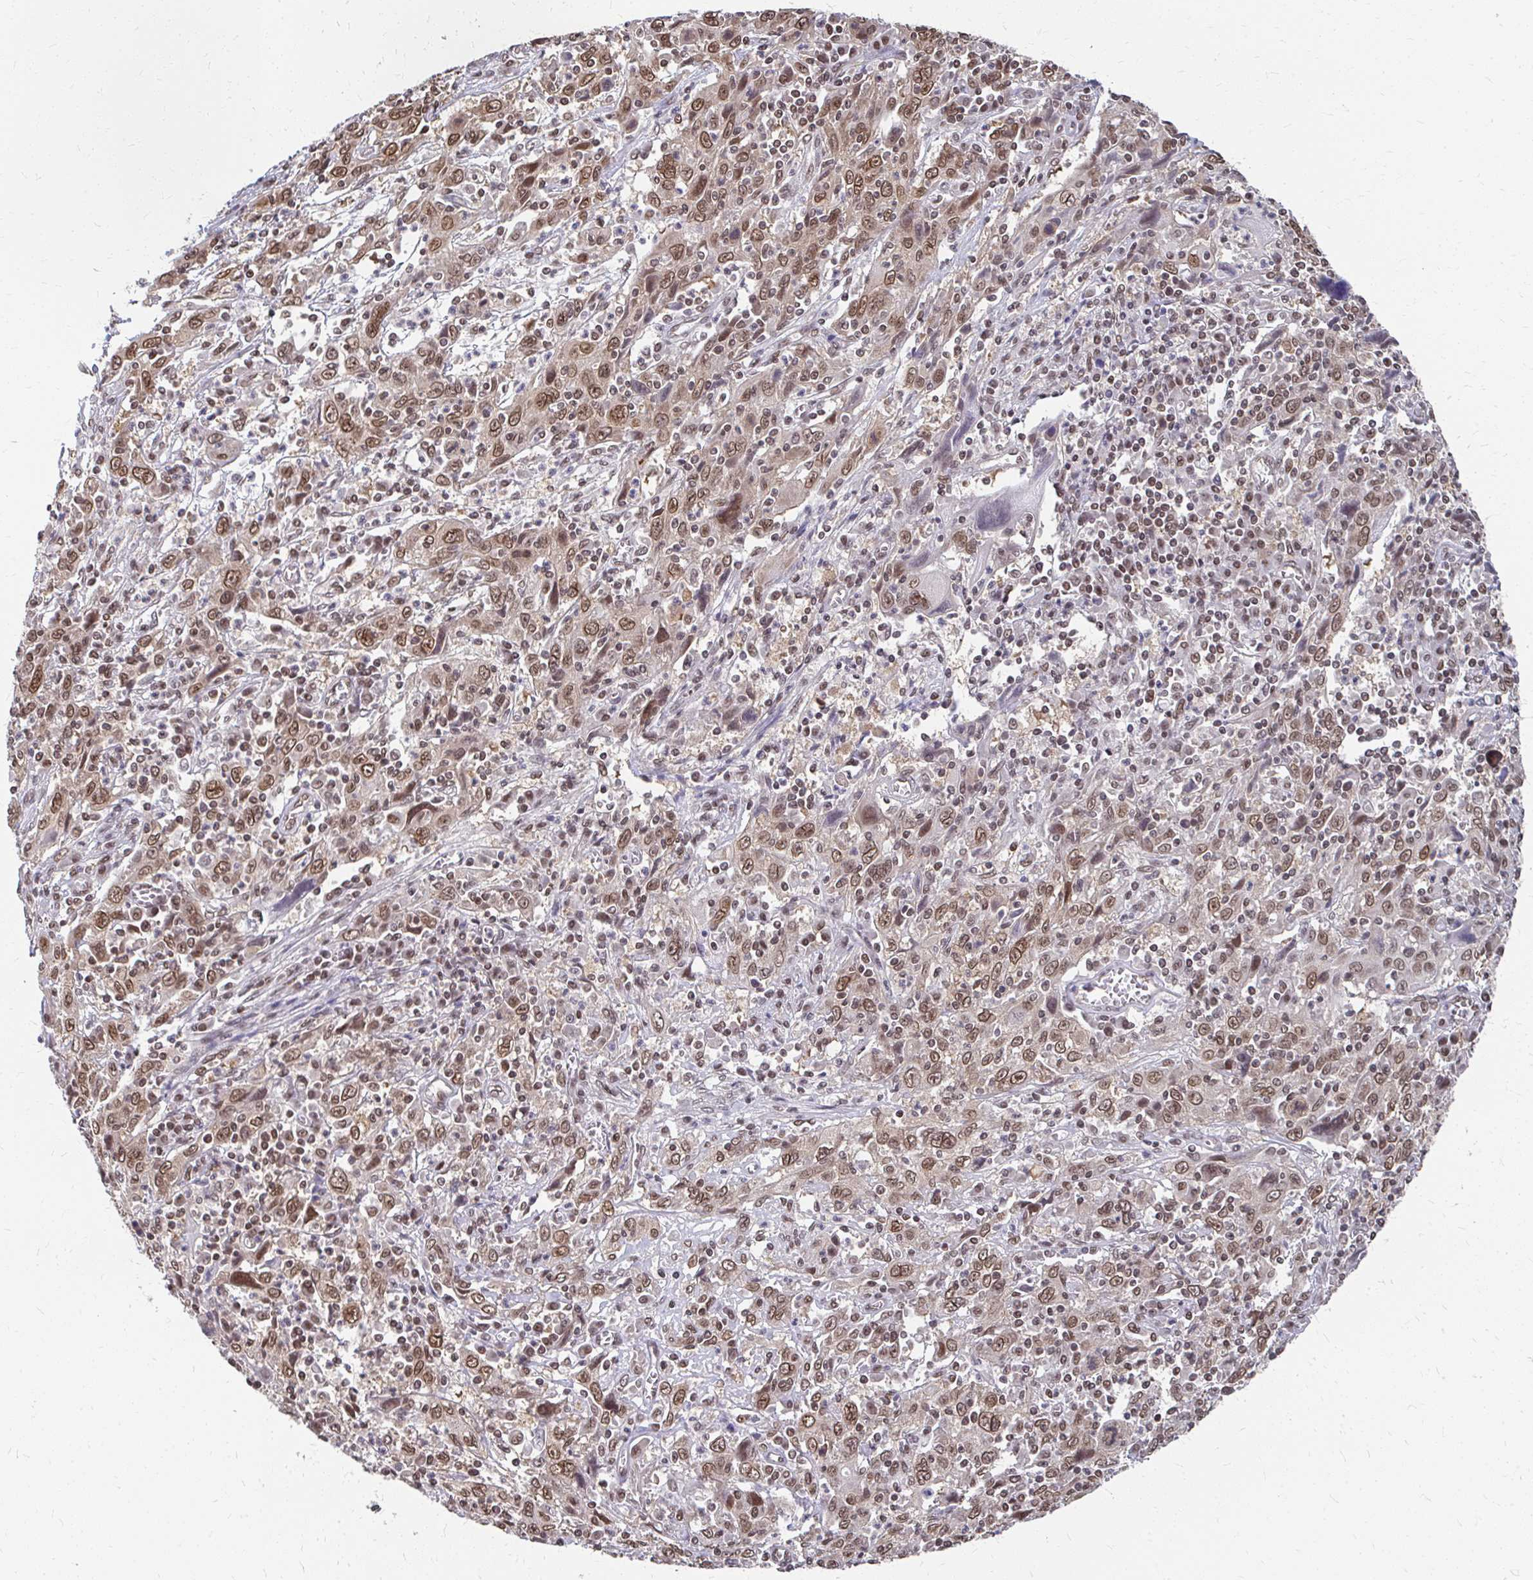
{"staining": {"intensity": "moderate", "quantity": ">75%", "location": "cytoplasmic/membranous,nuclear"}, "tissue": "cervical cancer", "cell_type": "Tumor cells", "image_type": "cancer", "snomed": [{"axis": "morphology", "description": "Squamous cell carcinoma, NOS"}, {"axis": "topography", "description": "Cervix"}], "caption": "High-magnification brightfield microscopy of cervical cancer stained with DAB (brown) and counterstained with hematoxylin (blue). tumor cells exhibit moderate cytoplasmic/membranous and nuclear staining is identified in approximately>75% of cells.", "gene": "XPO1", "patient": {"sex": "female", "age": 46}}